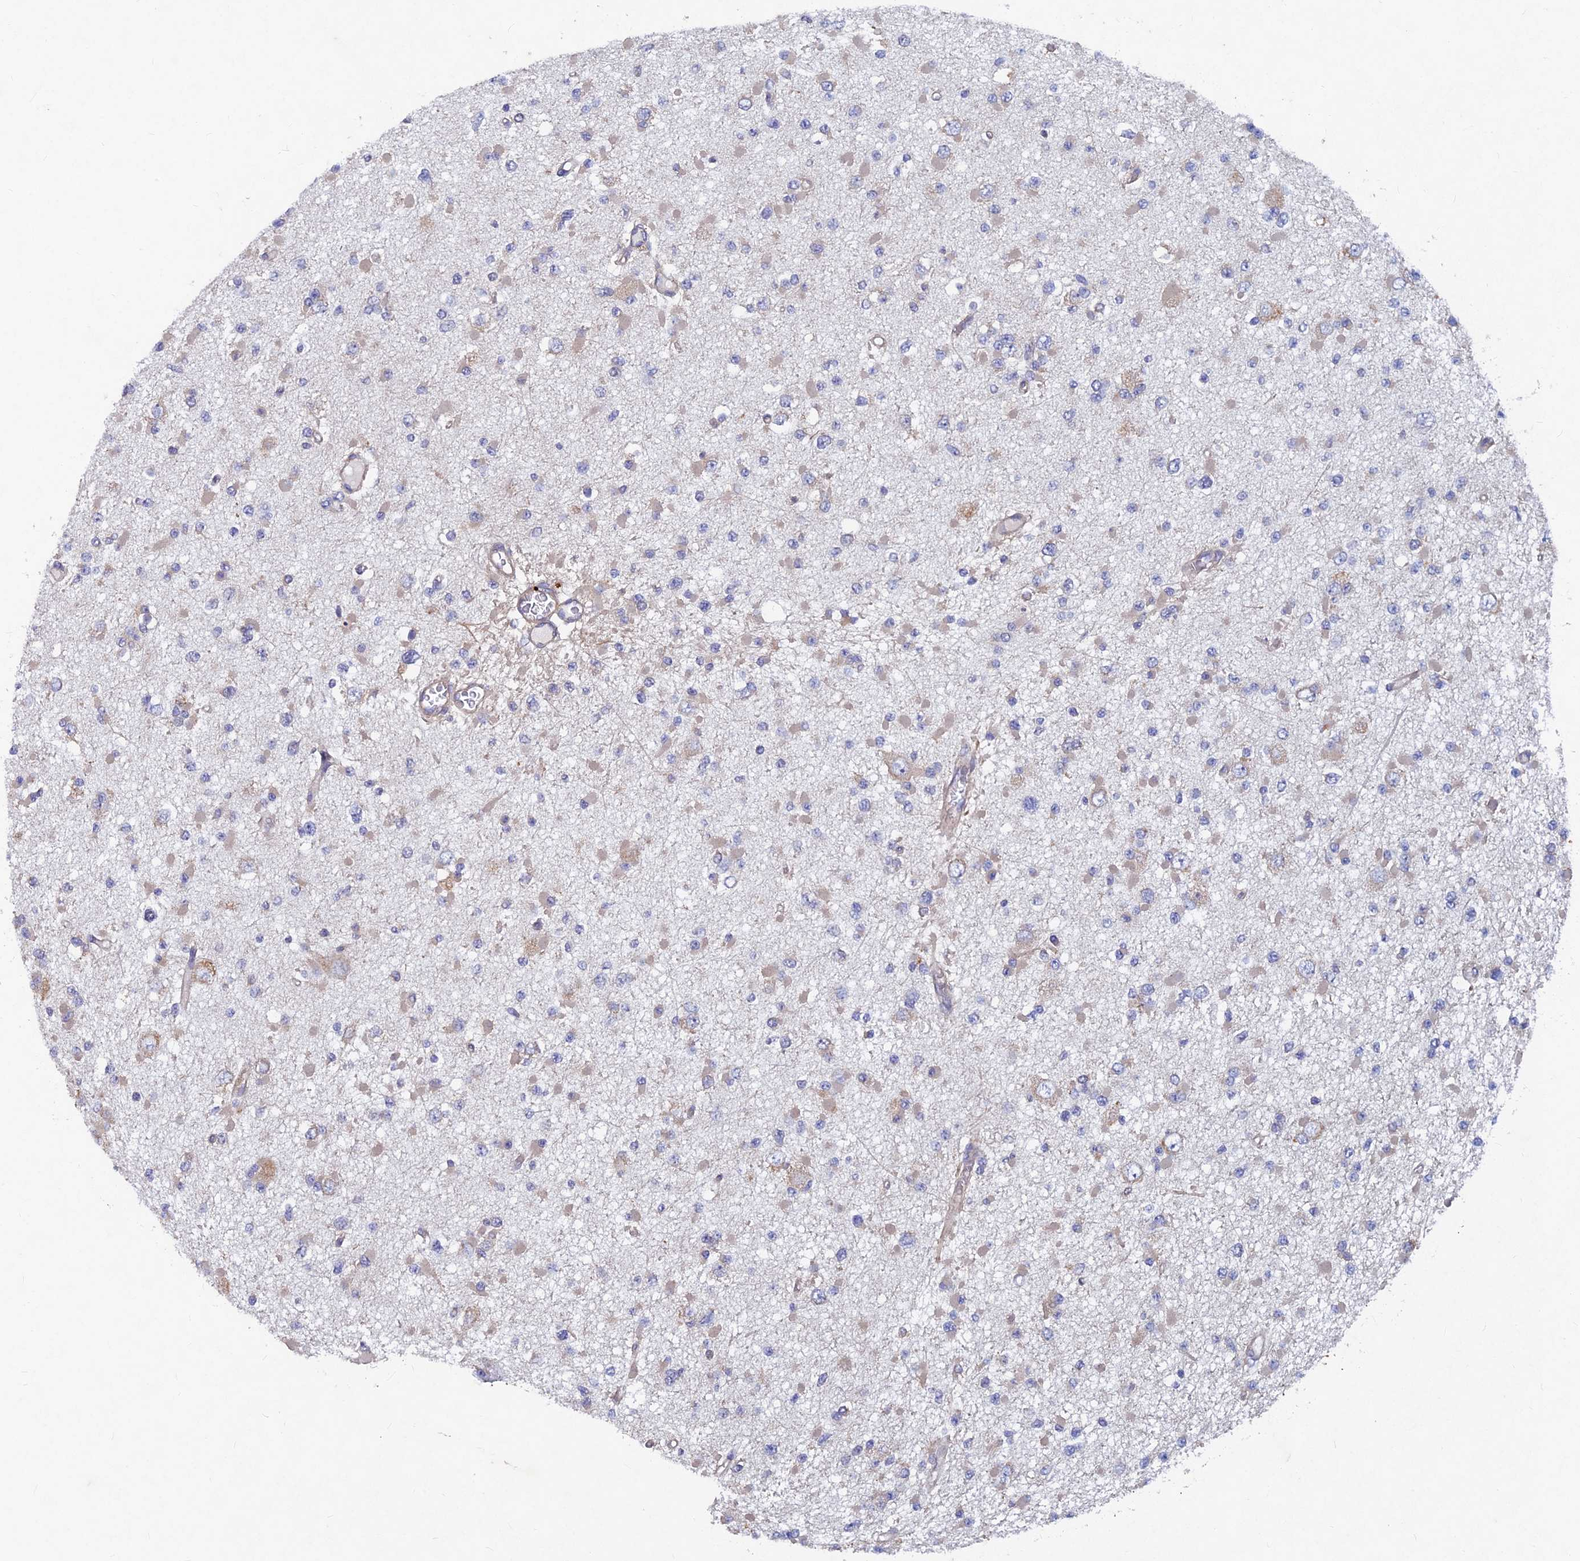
{"staining": {"intensity": "negative", "quantity": "none", "location": "none"}, "tissue": "glioma", "cell_type": "Tumor cells", "image_type": "cancer", "snomed": [{"axis": "morphology", "description": "Glioma, malignant, Low grade"}, {"axis": "topography", "description": "Brain"}], "caption": "This image is of malignant glioma (low-grade) stained with immunohistochemistry (IHC) to label a protein in brown with the nuclei are counter-stained blue. There is no expression in tumor cells. (DAB immunohistochemistry with hematoxylin counter stain).", "gene": "NCAPG", "patient": {"sex": "female", "age": 22}}